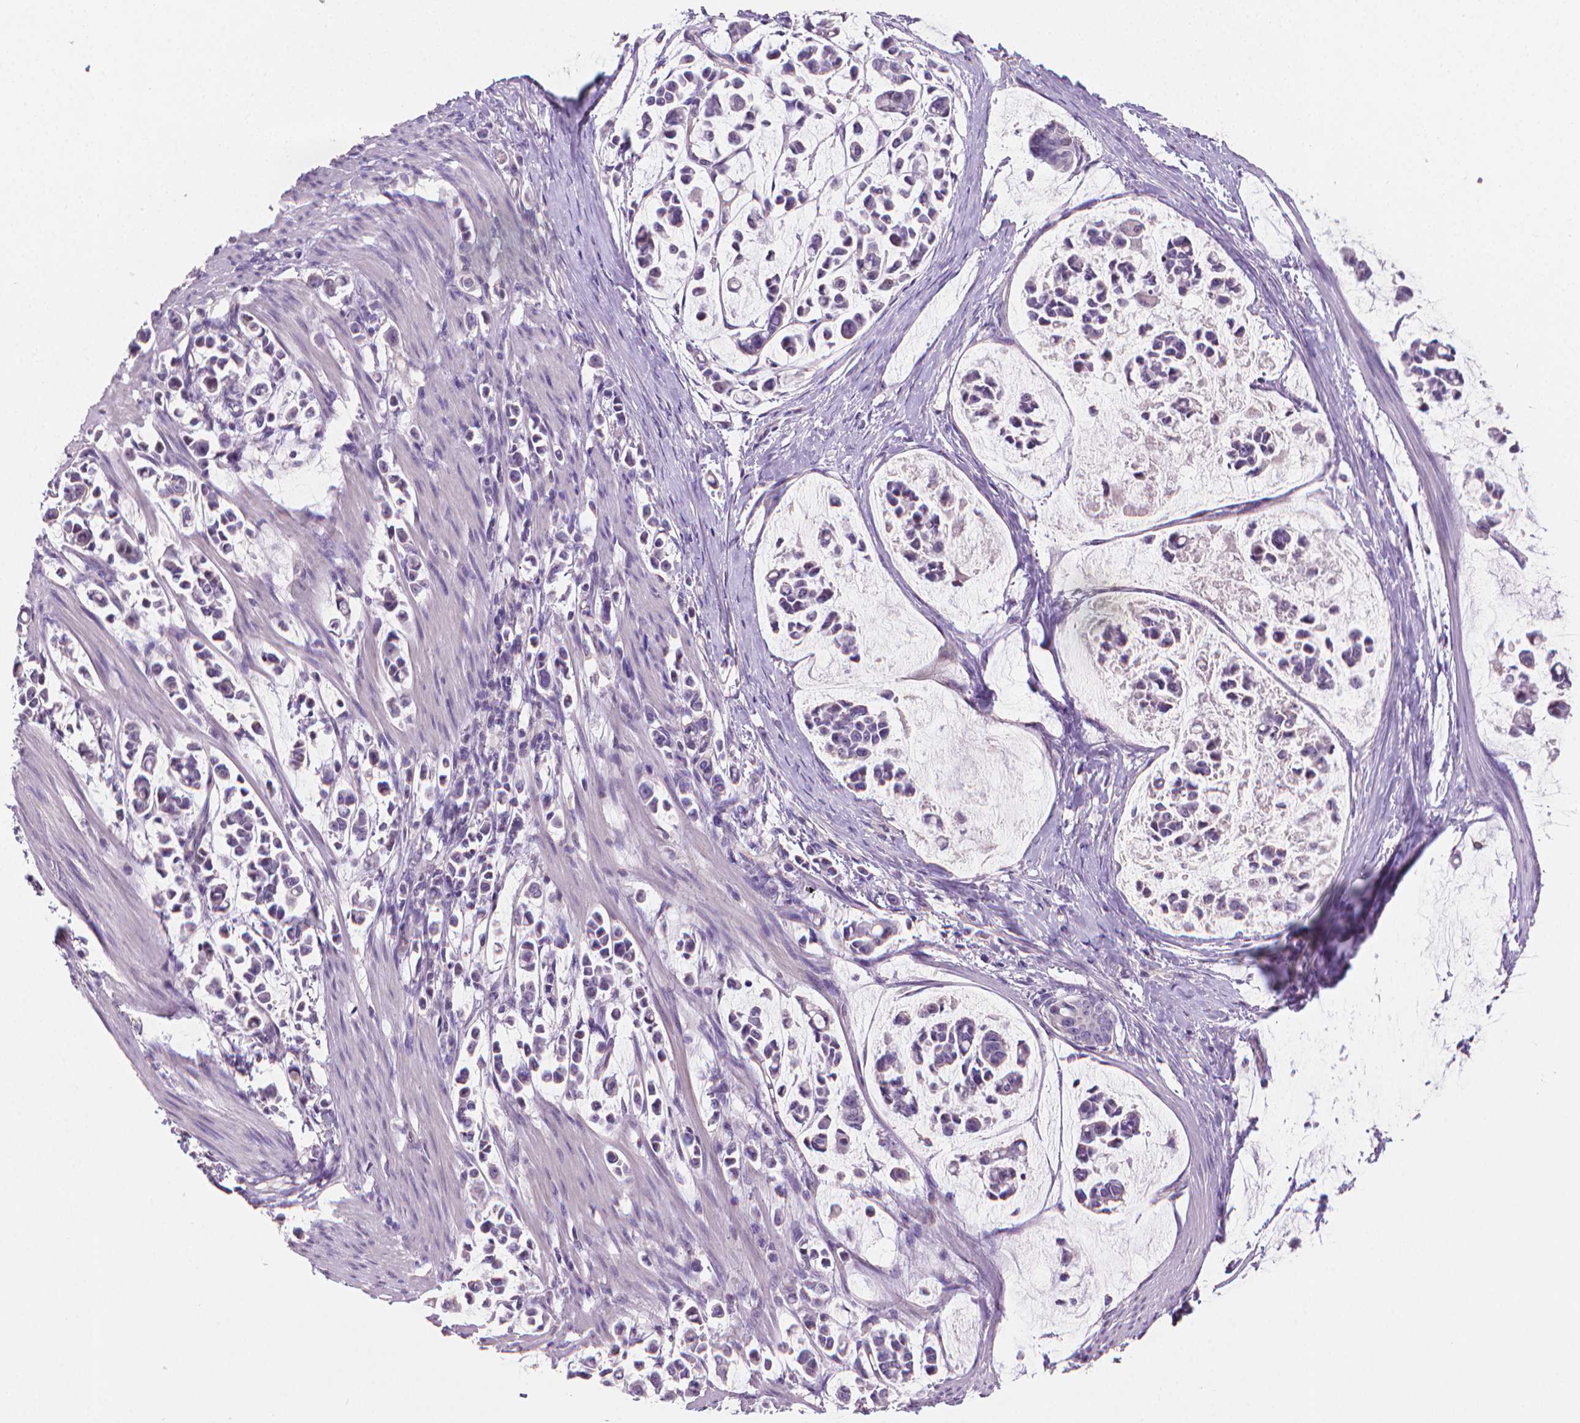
{"staining": {"intensity": "negative", "quantity": "none", "location": "none"}, "tissue": "stomach cancer", "cell_type": "Tumor cells", "image_type": "cancer", "snomed": [{"axis": "morphology", "description": "Adenocarcinoma, NOS"}, {"axis": "topography", "description": "Stomach"}], "caption": "Tumor cells are negative for brown protein staining in adenocarcinoma (stomach).", "gene": "CLXN", "patient": {"sex": "male", "age": 82}}